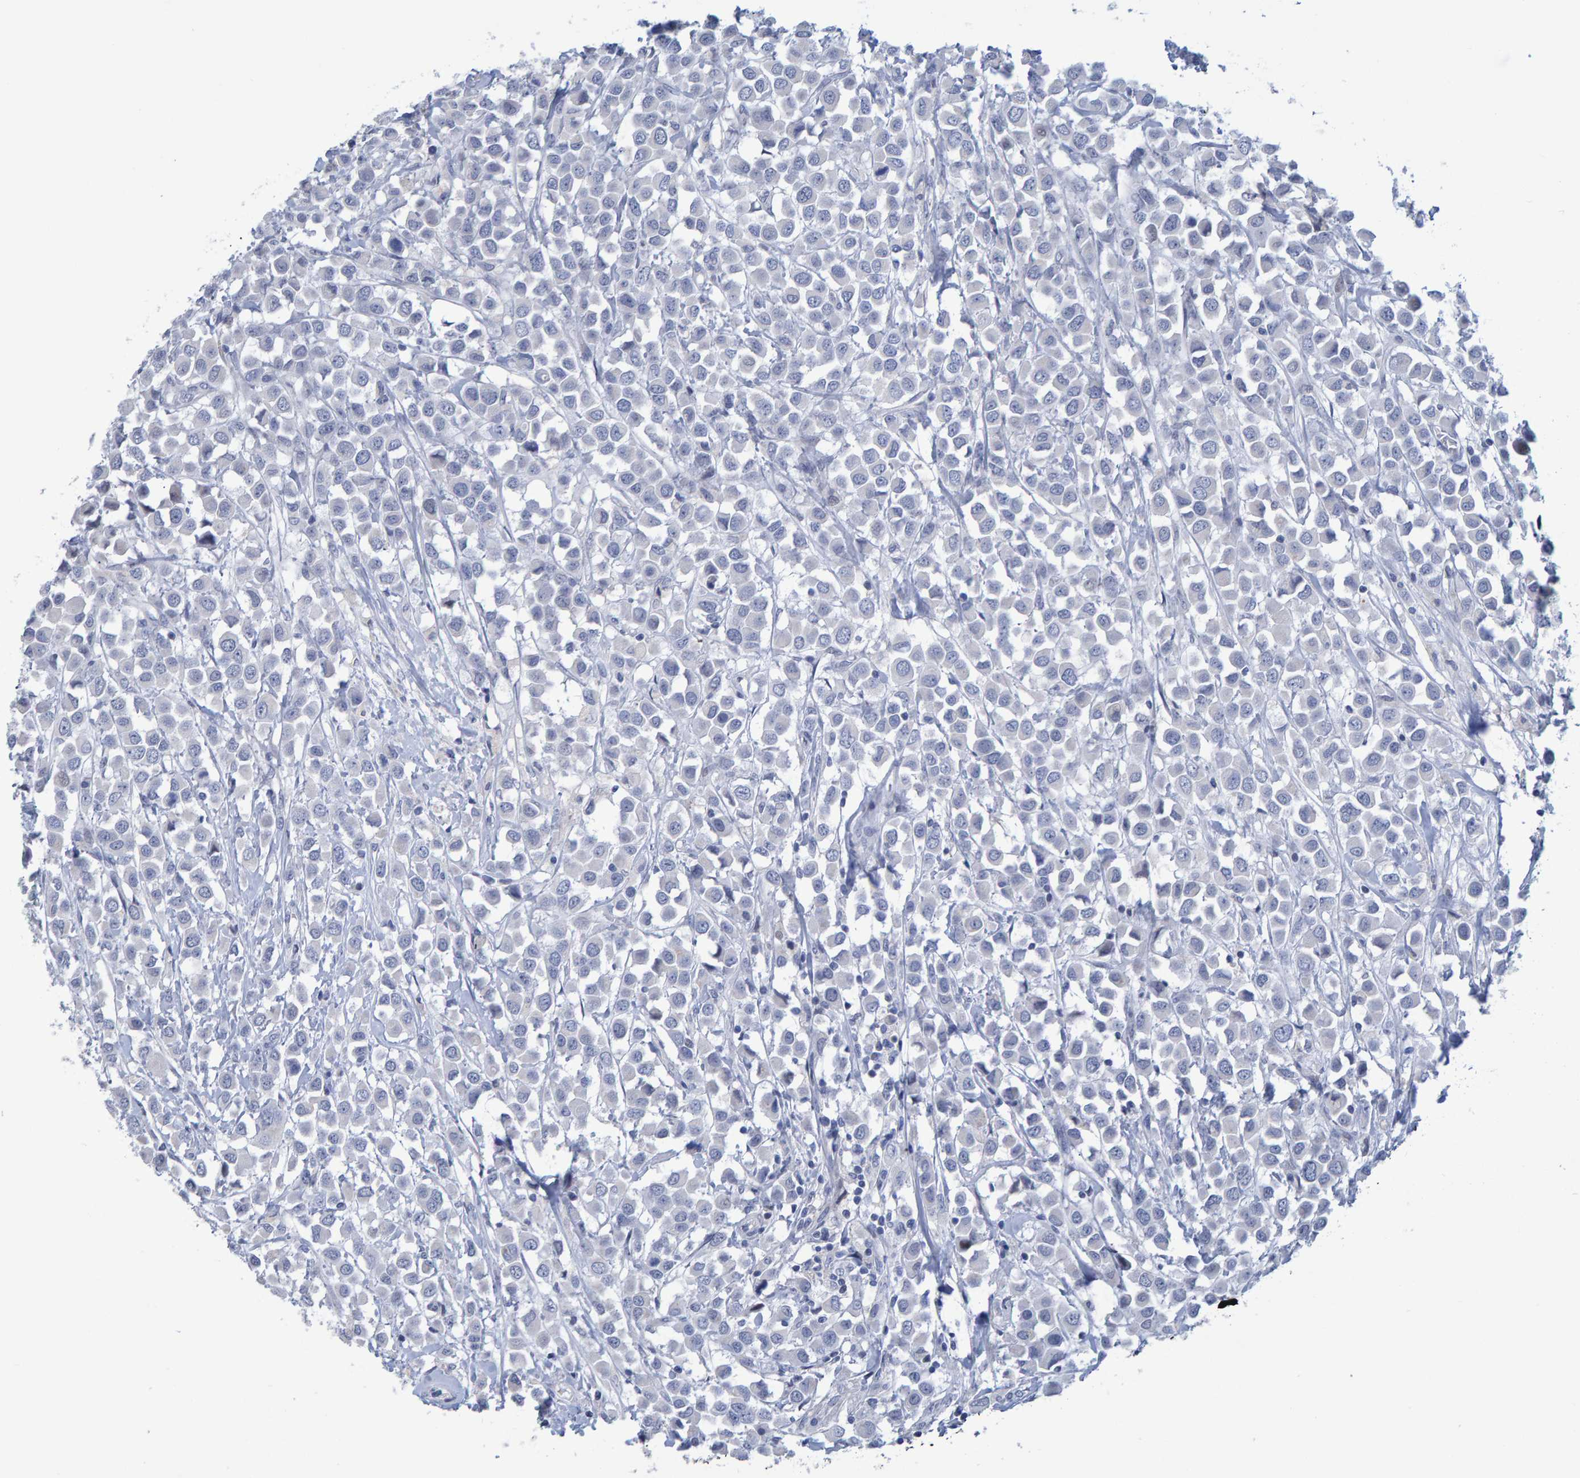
{"staining": {"intensity": "negative", "quantity": "none", "location": "none"}, "tissue": "breast cancer", "cell_type": "Tumor cells", "image_type": "cancer", "snomed": [{"axis": "morphology", "description": "Duct carcinoma"}, {"axis": "topography", "description": "Breast"}], "caption": "Tumor cells are negative for brown protein staining in breast cancer.", "gene": "PROCA1", "patient": {"sex": "female", "age": 61}}